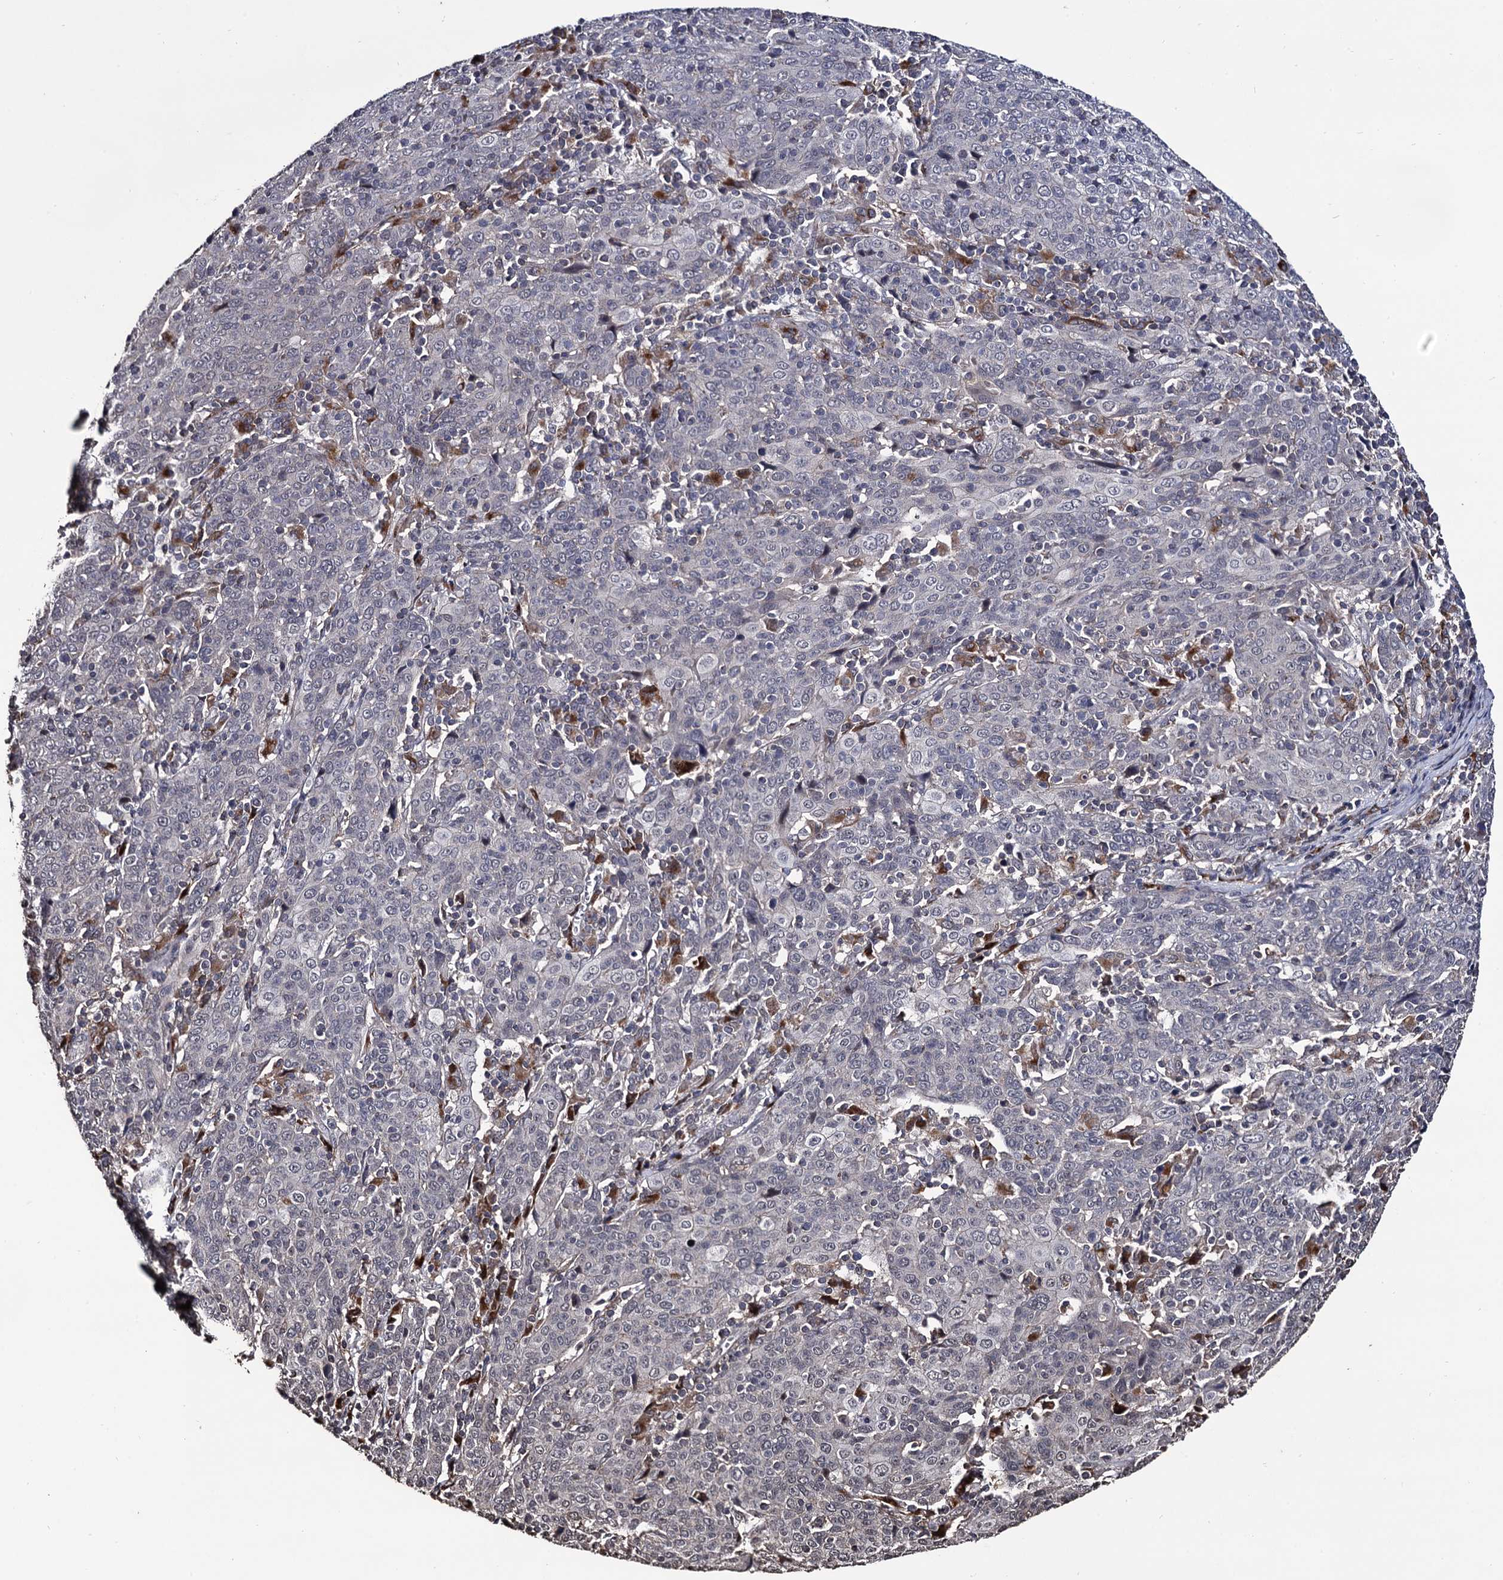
{"staining": {"intensity": "negative", "quantity": "none", "location": "none"}, "tissue": "cervical cancer", "cell_type": "Tumor cells", "image_type": "cancer", "snomed": [{"axis": "morphology", "description": "Squamous cell carcinoma, NOS"}, {"axis": "topography", "description": "Cervix"}], "caption": "Cervical cancer (squamous cell carcinoma) was stained to show a protein in brown. There is no significant positivity in tumor cells.", "gene": "MICAL2", "patient": {"sex": "female", "age": 67}}